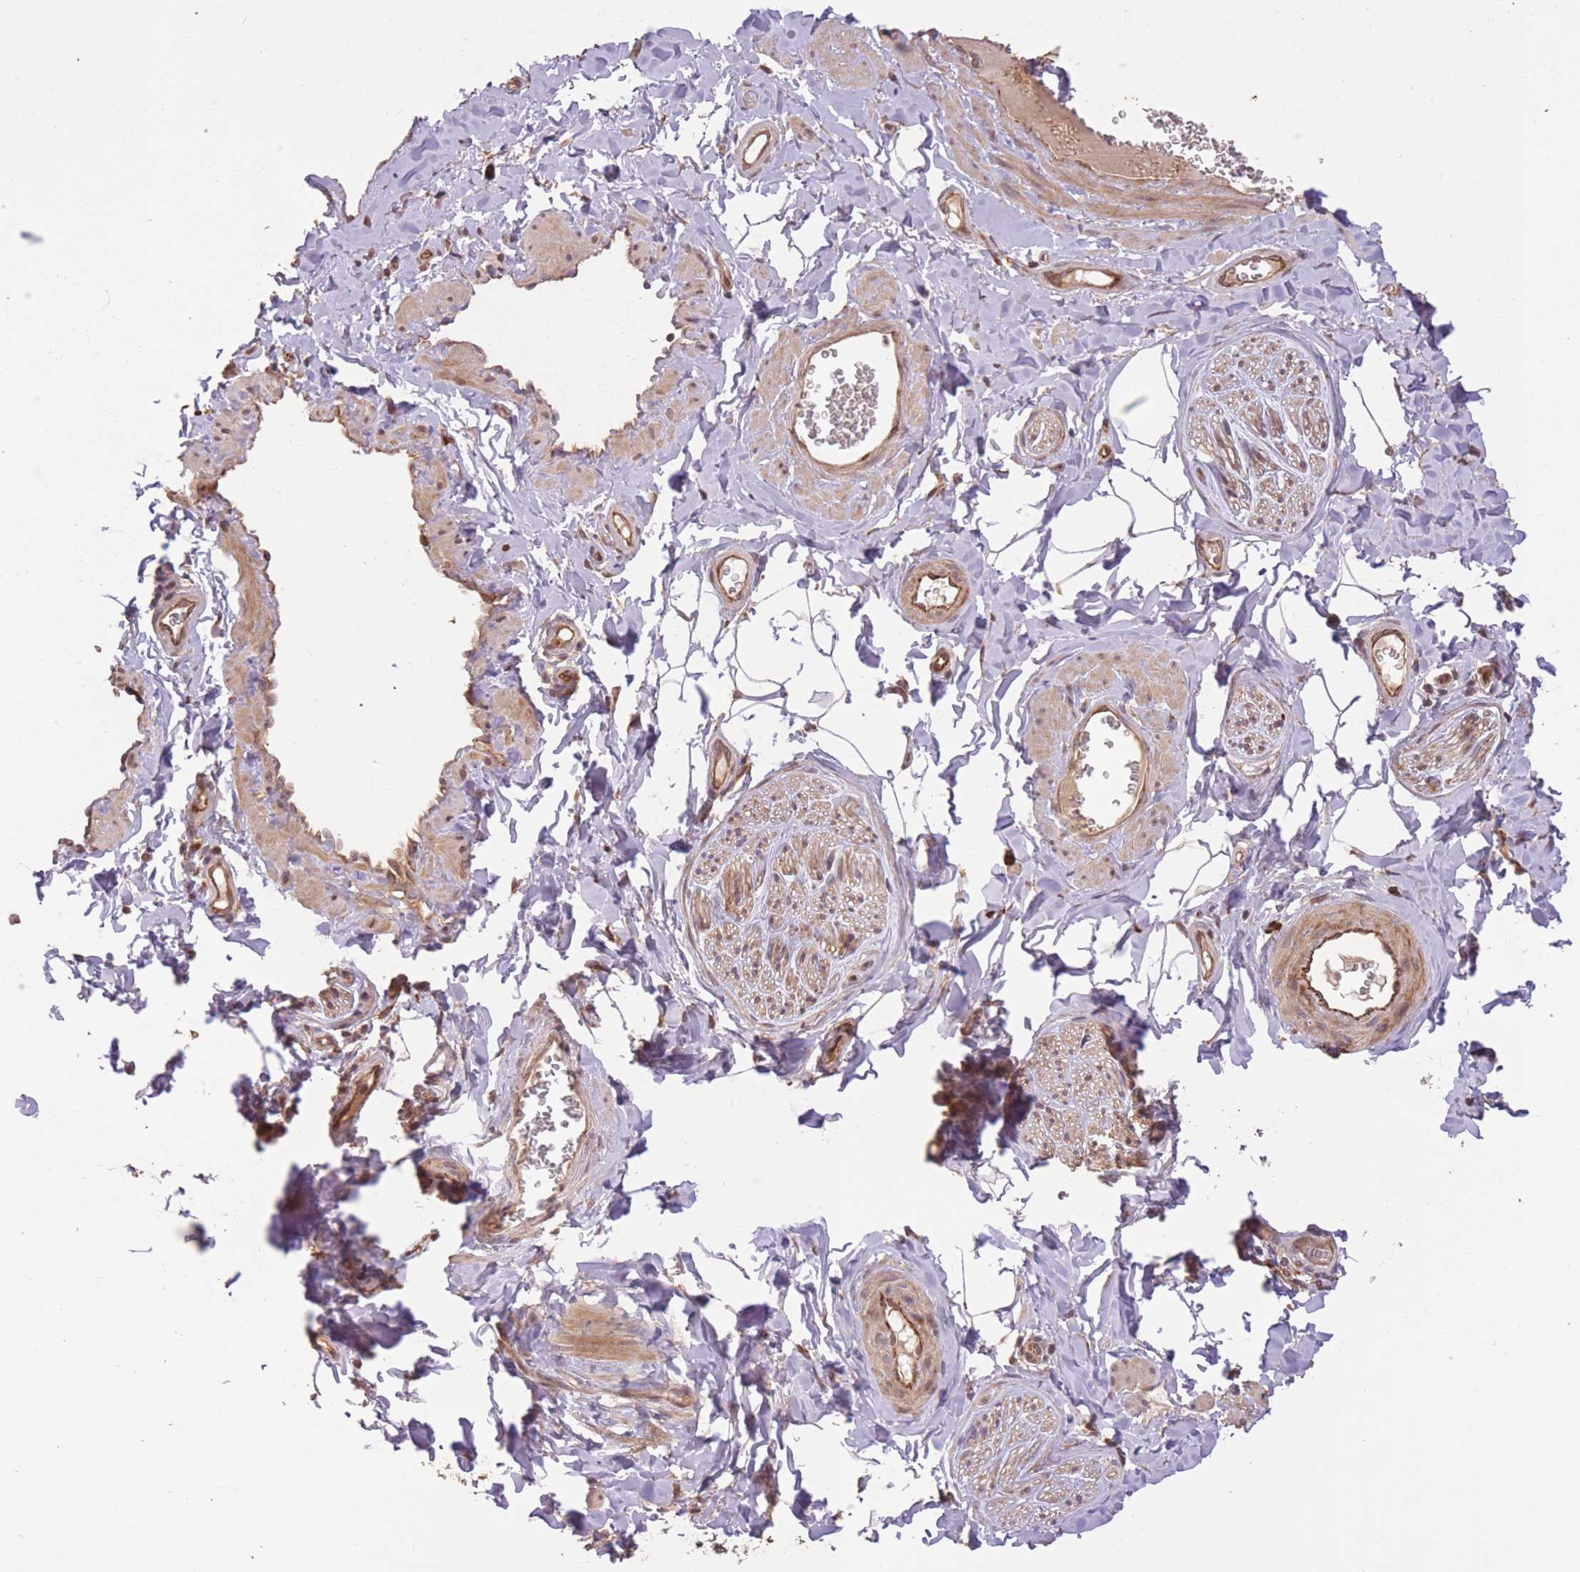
{"staining": {"intensity": "moderate", "quantity": "25%-75%", "location": "cytoplasmic/membranous"}, "tissue": "adipose tissue", "cell_type": "Adipocytes", "image_type": "normal", "snomed": [{"axis": "morphology", "description": "Normal tissue, NOS"}, {"axis": "topography", "description": "Soft tissue"}, {"axis": "topography", "description": "Adipose tissue"}, {"axis": "topography", "description": "Vascular tissue"}, {"axis": "topography", "description": "Peripheral nerve tissue"}], "caption": "DAB (3,3'-diaminobenzidine) immunohistochemical staining of normal adipose tissue shows moderate cytoplasmic/membranous protein expression in approximately 25%-75% of adipocytes. Immunohistochemistry (ihc) stains the protein of interest in brown and the nuclei are stained blue.", "gene": "ERBB3", "patient": {"sex": "male", "age": 46}}